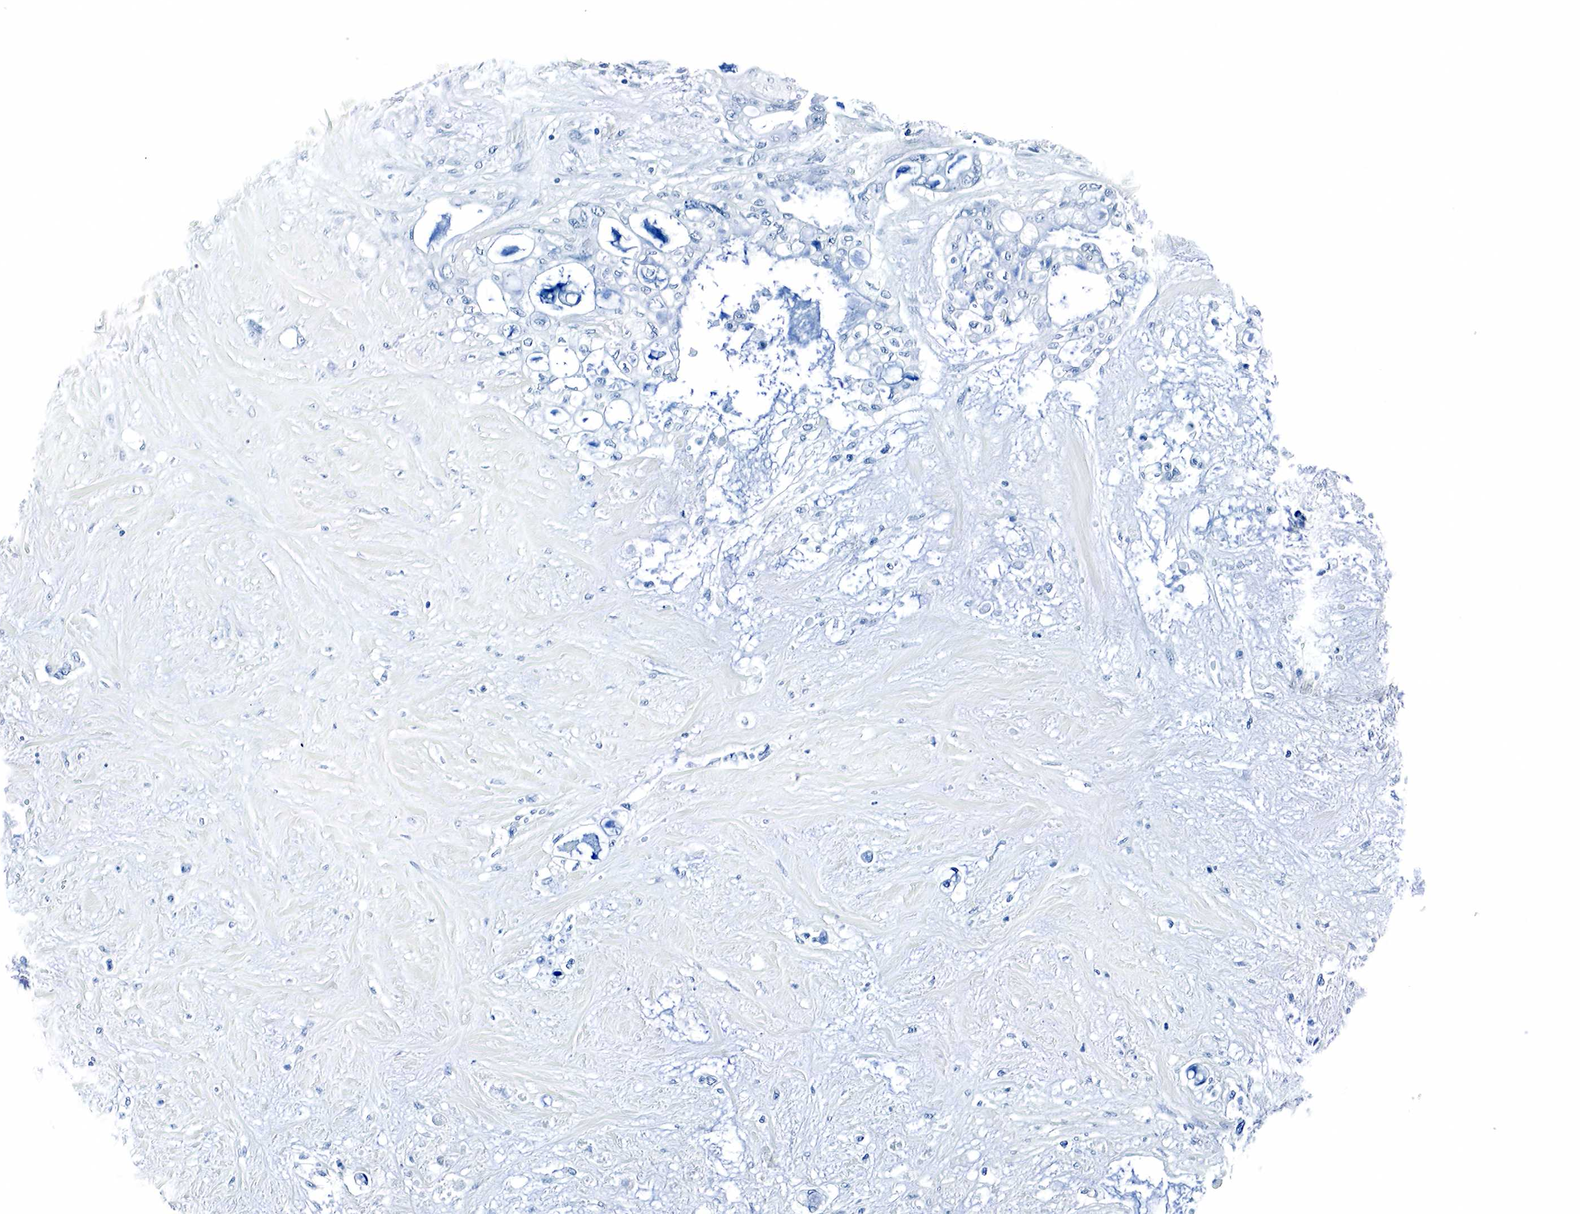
{"staining": {"intensity": "negative", "quantity": "none", "location": "none"}, "tissue": "pancreatic cancer", "cell_type": "Tumor cells", "image_type": "cancer", "snomed": [{"axis": "morphology", "description": "Adenocarcinoma, NOS"}, {"axis": "topography", "description": "Pancreas"}], "caption": "Histopathology image shows no protein staining in tumor cells of adenocarcinoma (pancreatic) tissue.", "gene": "GAST", "patient": {"sex": "male", "age": 79}}